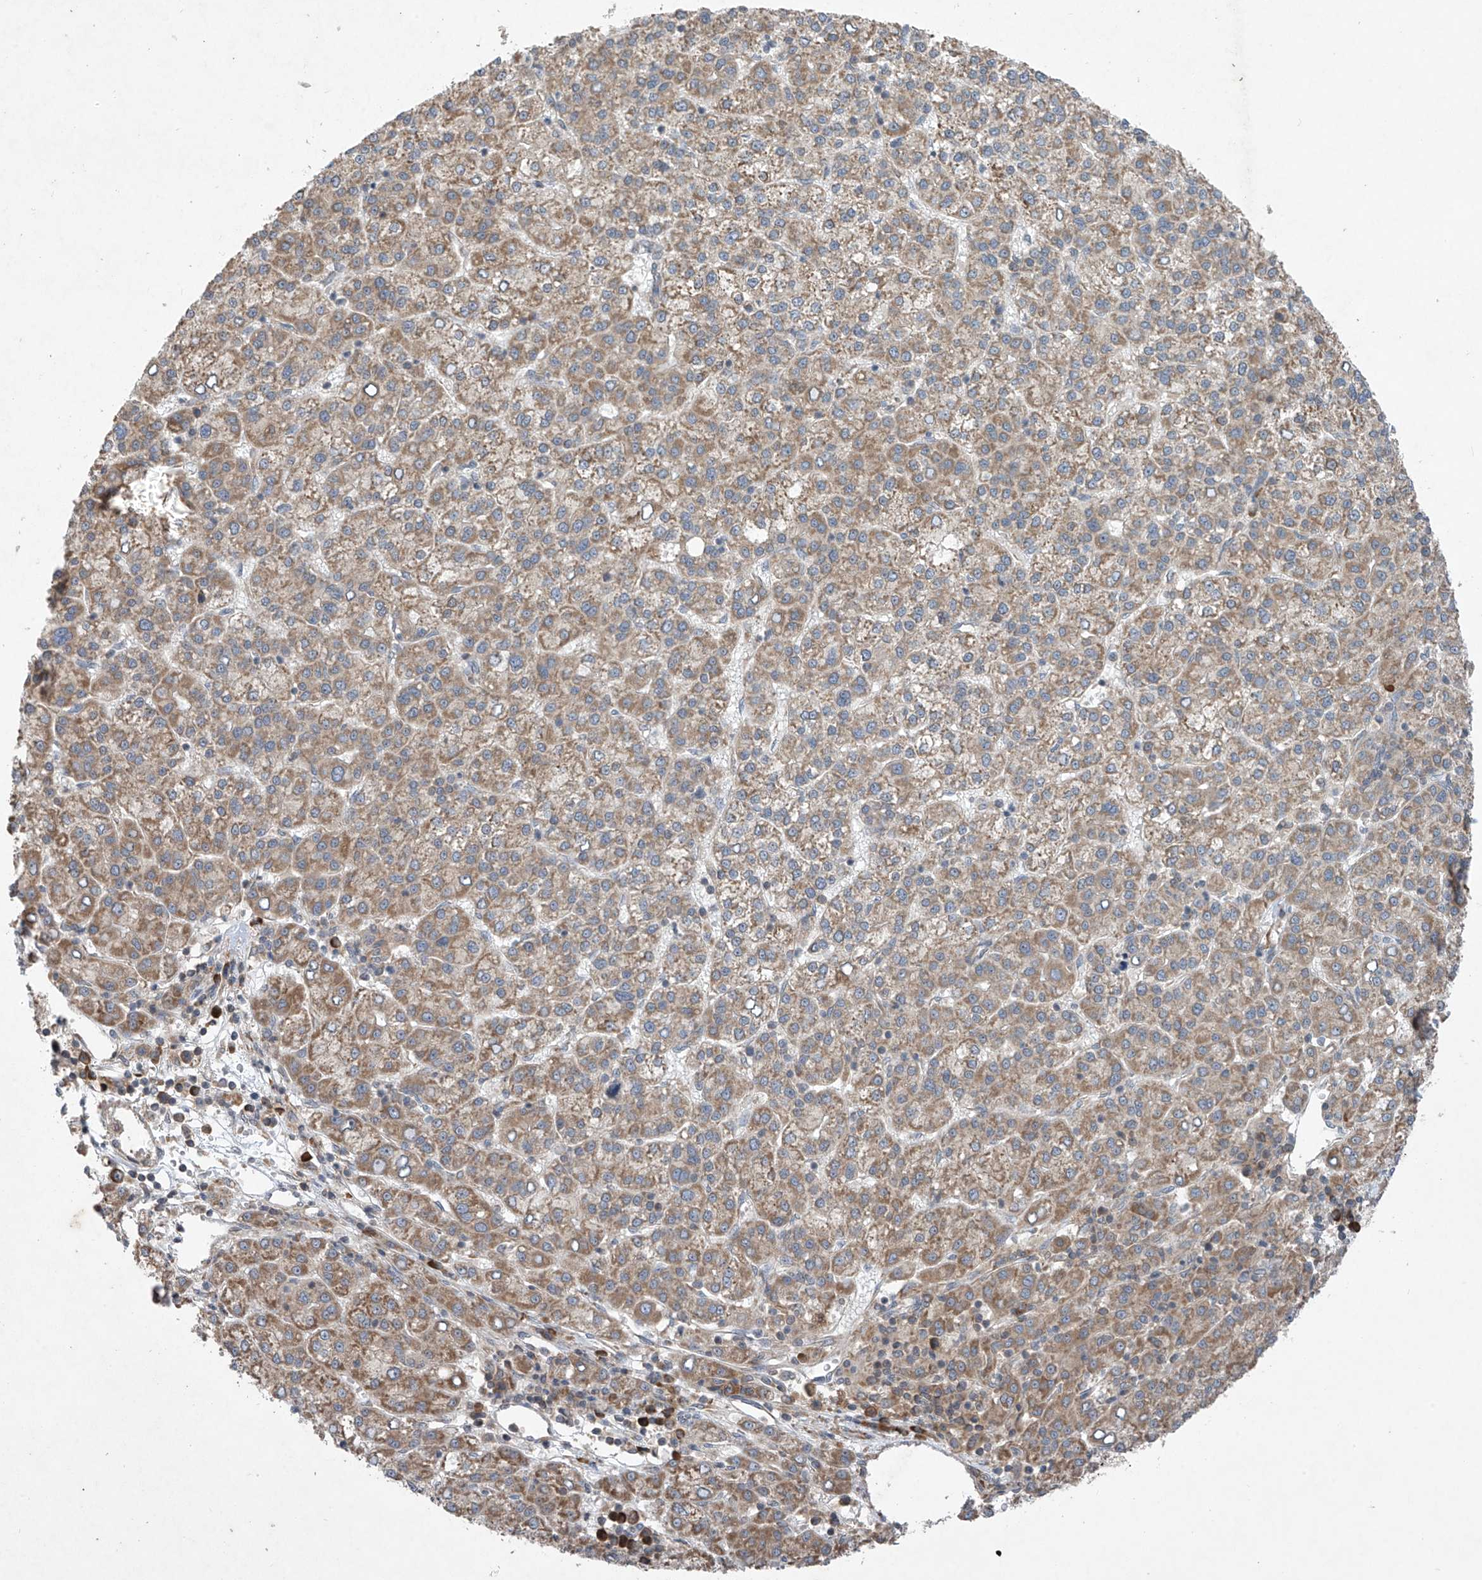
{"staining": {"intensity": "weak", "quantity": ">75%", "location": "cytoplasmic/membranous"}, "tissue": "liver cancer", "cell_type": "Tumor cells", "image_type": "cancer", "snomed": [{"axis": "morphology", "description": "Carcinoma, Hepatocellular, NOS"}, {"axis": "topography", "description": "Liver"}], "caption": "High-power microscopy captured an IHC micrograph of liver cancer (hepatocellular carcinoma), revealing weak cytoplasmic/membranous positivity in approximately >75% of tumor cells.", "gene": "RPL34", "patient": {"sex": "female", "age": 58}}